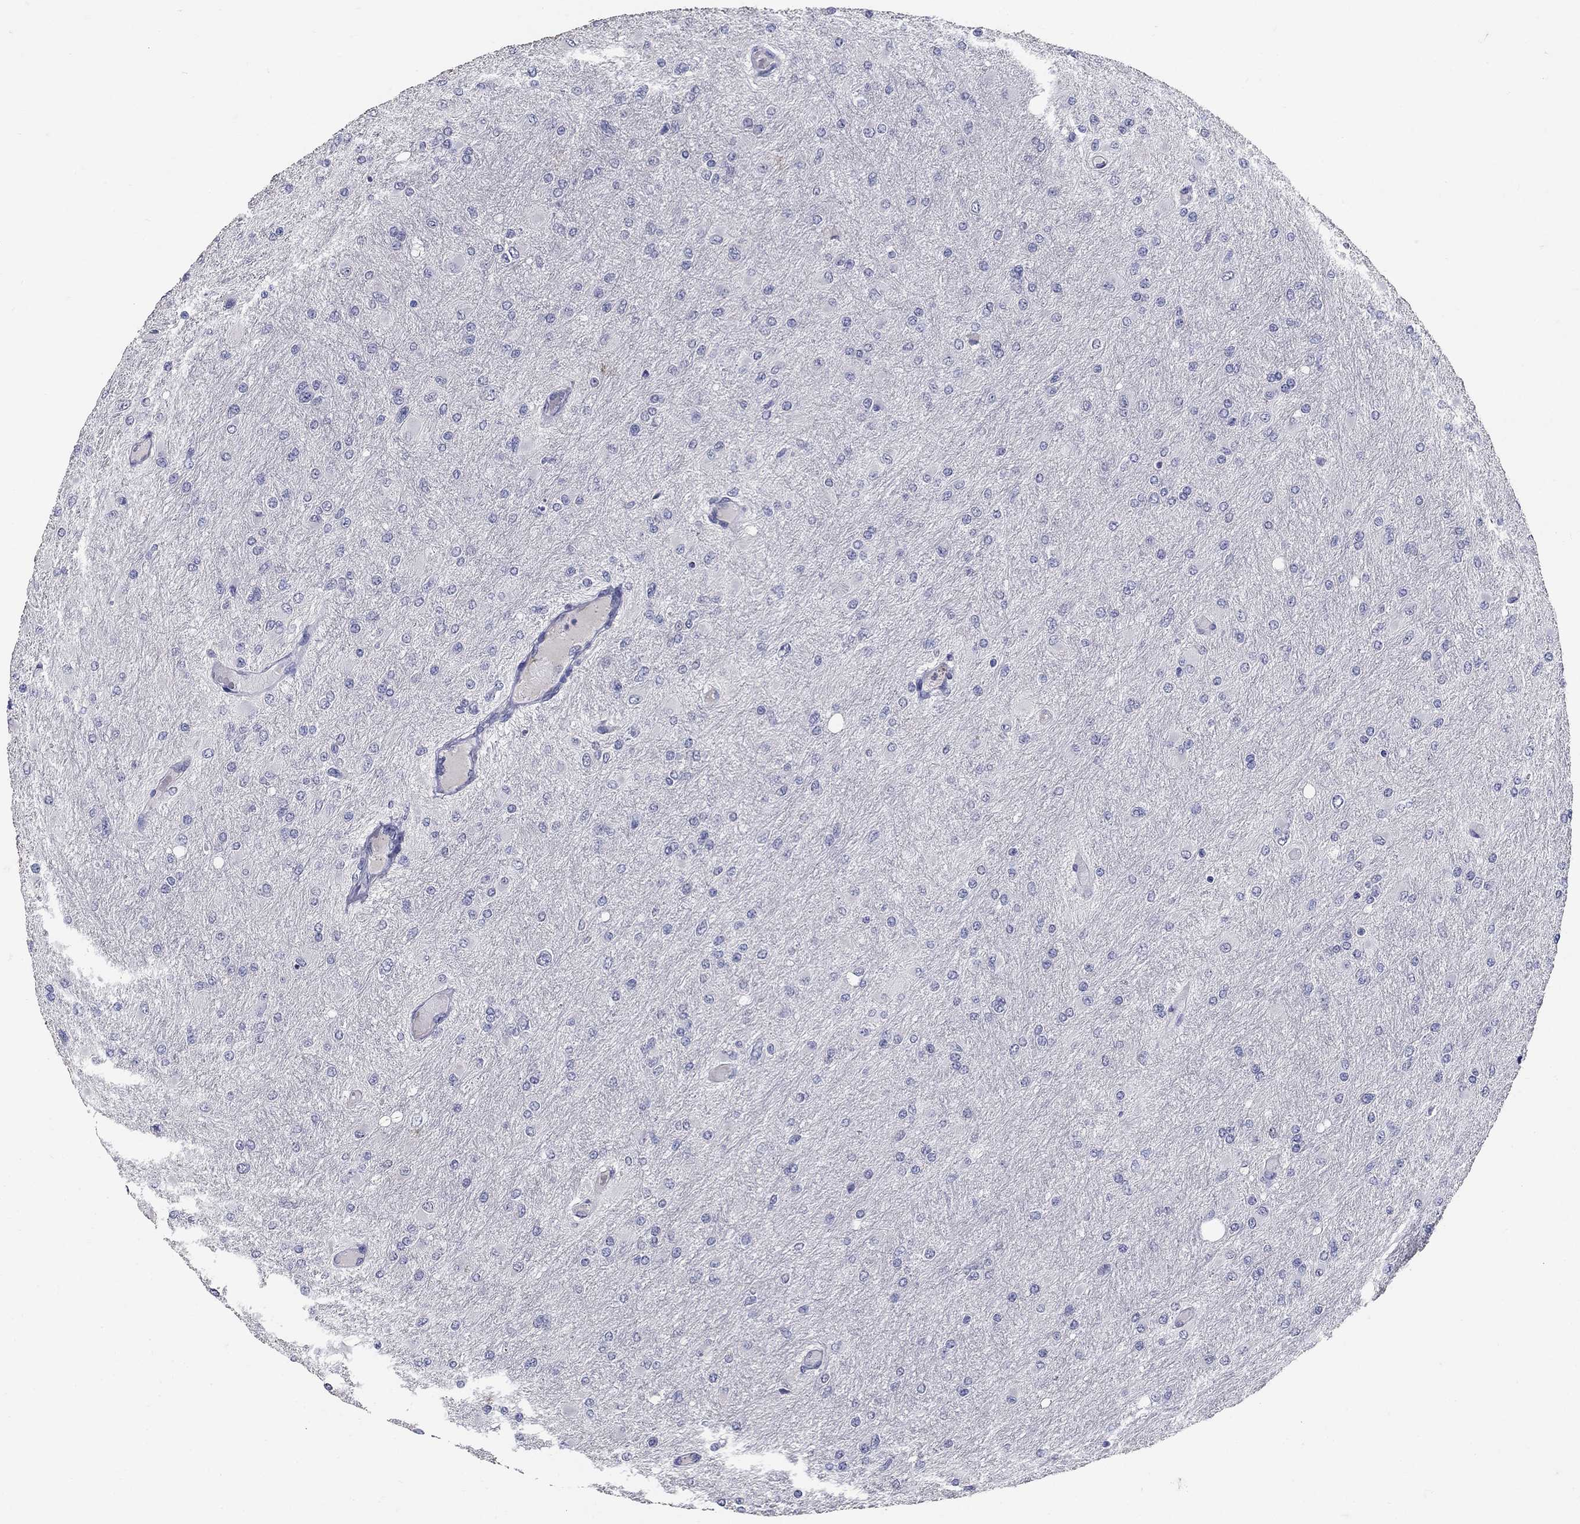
{"staining": {"intensity": "negative", "quantity": "none", "location": "none"}, "tissue": "glioma", "cell_type": "Tumor cells", "image_type": "cancer", "snomed": [{"axis": "morphology", "description": "Glioma, malignant, High grade"}, {"axis": "topography", "description": "Cerebral cortex"}], "caption": "Tumor cells show no significant expression in malignant glioma (high-grade).", "gene": "POMC", "patient": {"sex": "female", "age": 36}}